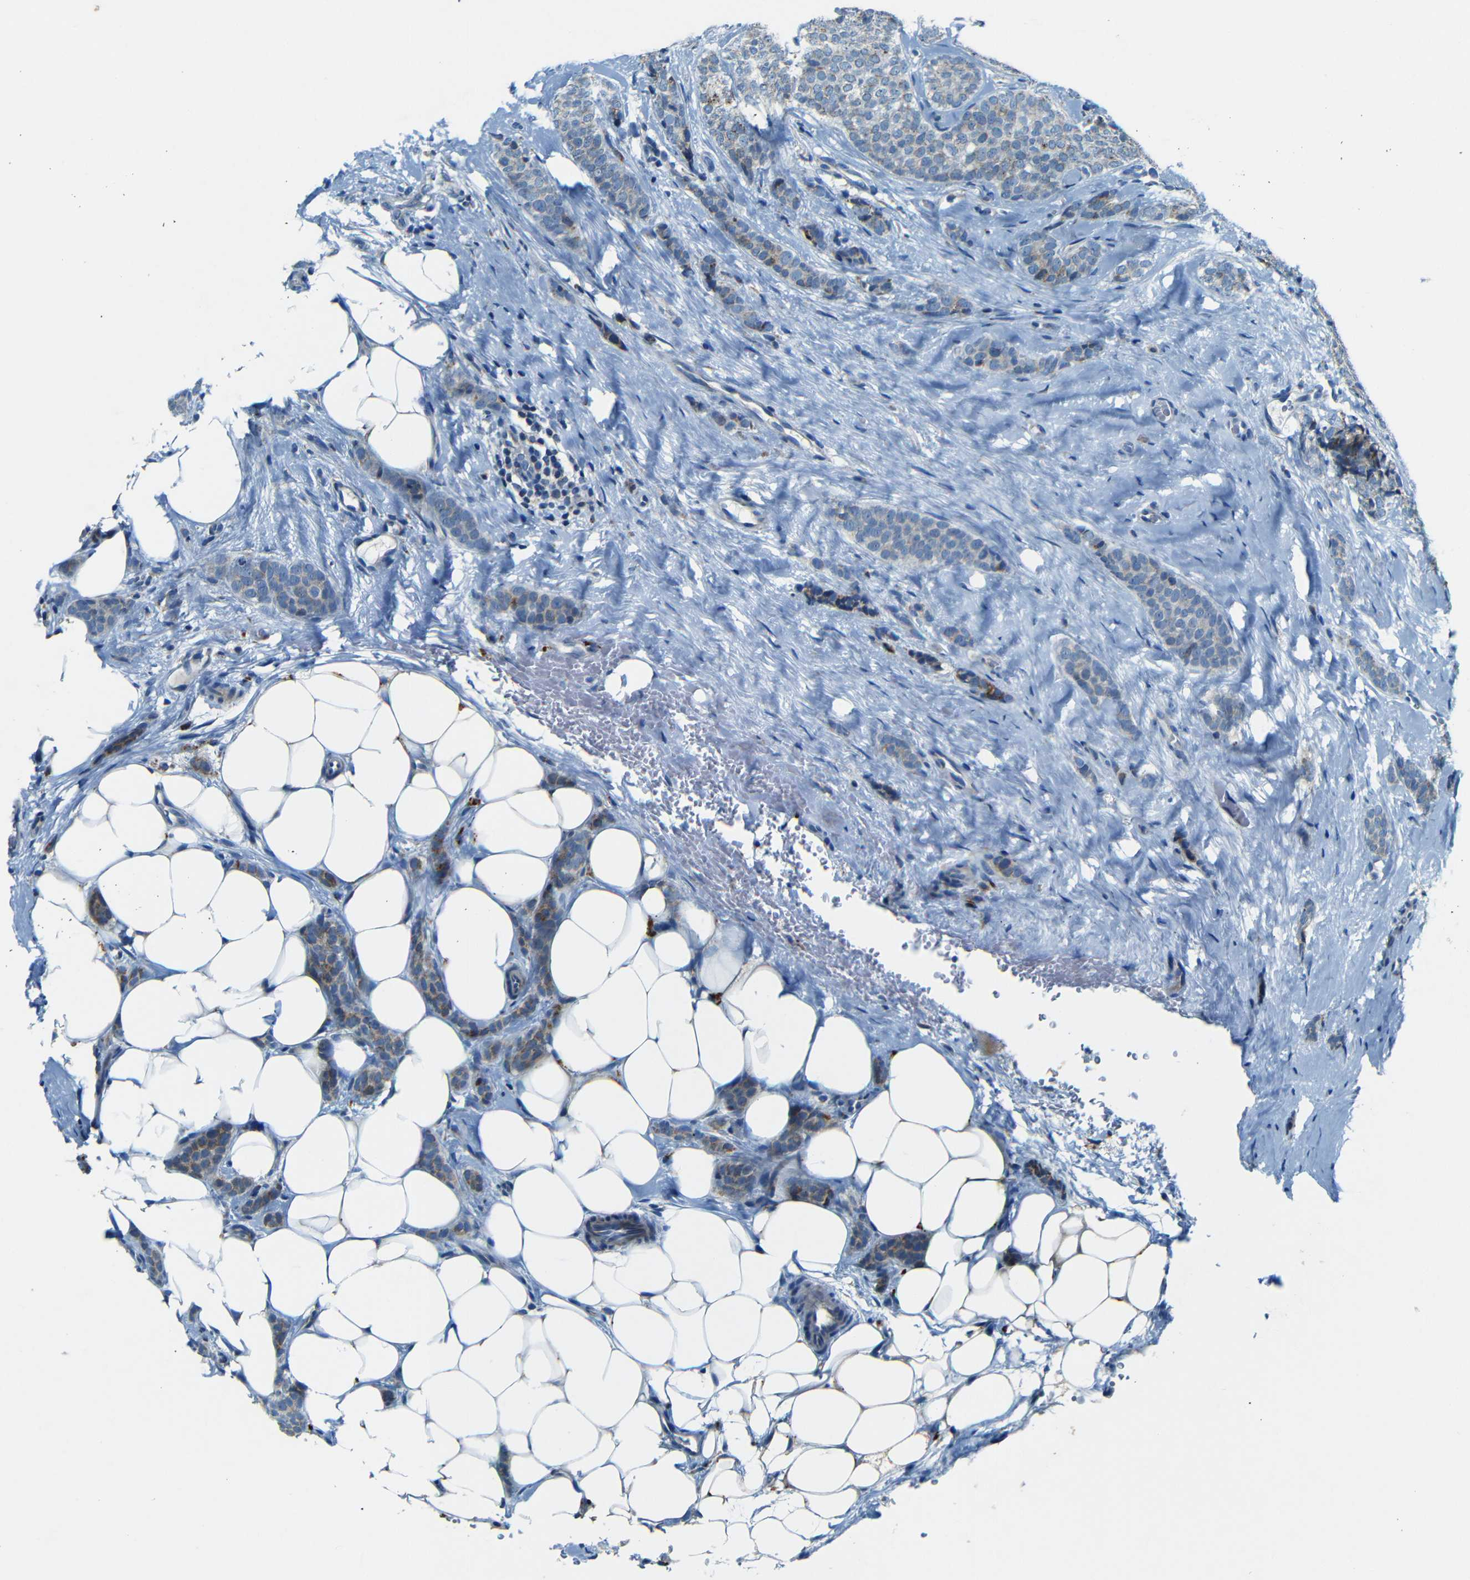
{"staining": {"intensity": "moderate", "quantity": "25%-75%", "location": "cytoplasmic/membranous"}, "tissue": "breast cancer", "cell_type": "Tumor cells", "image_type": "cancer", "snomed": [{"axis": "morphology", "description": "Lobular carcinoma"}, {"axis": "topography", "description": "Skin"}, {"axis": "topography", "description": "Breast"}], "caption": "IHC micrograph of neoplastic tissue: breast cancer (lobular carcinoma) stained using immunohistochemistry (IHC) demonstrates medium levels of moderate protein expression localized specifically in the cytoplasmic/membranous of tumor cells, appearing as a cytoplasmic/membranous brown color.", "gene": "WSCD2", "patient": {"sex": "female", "age": 46}}